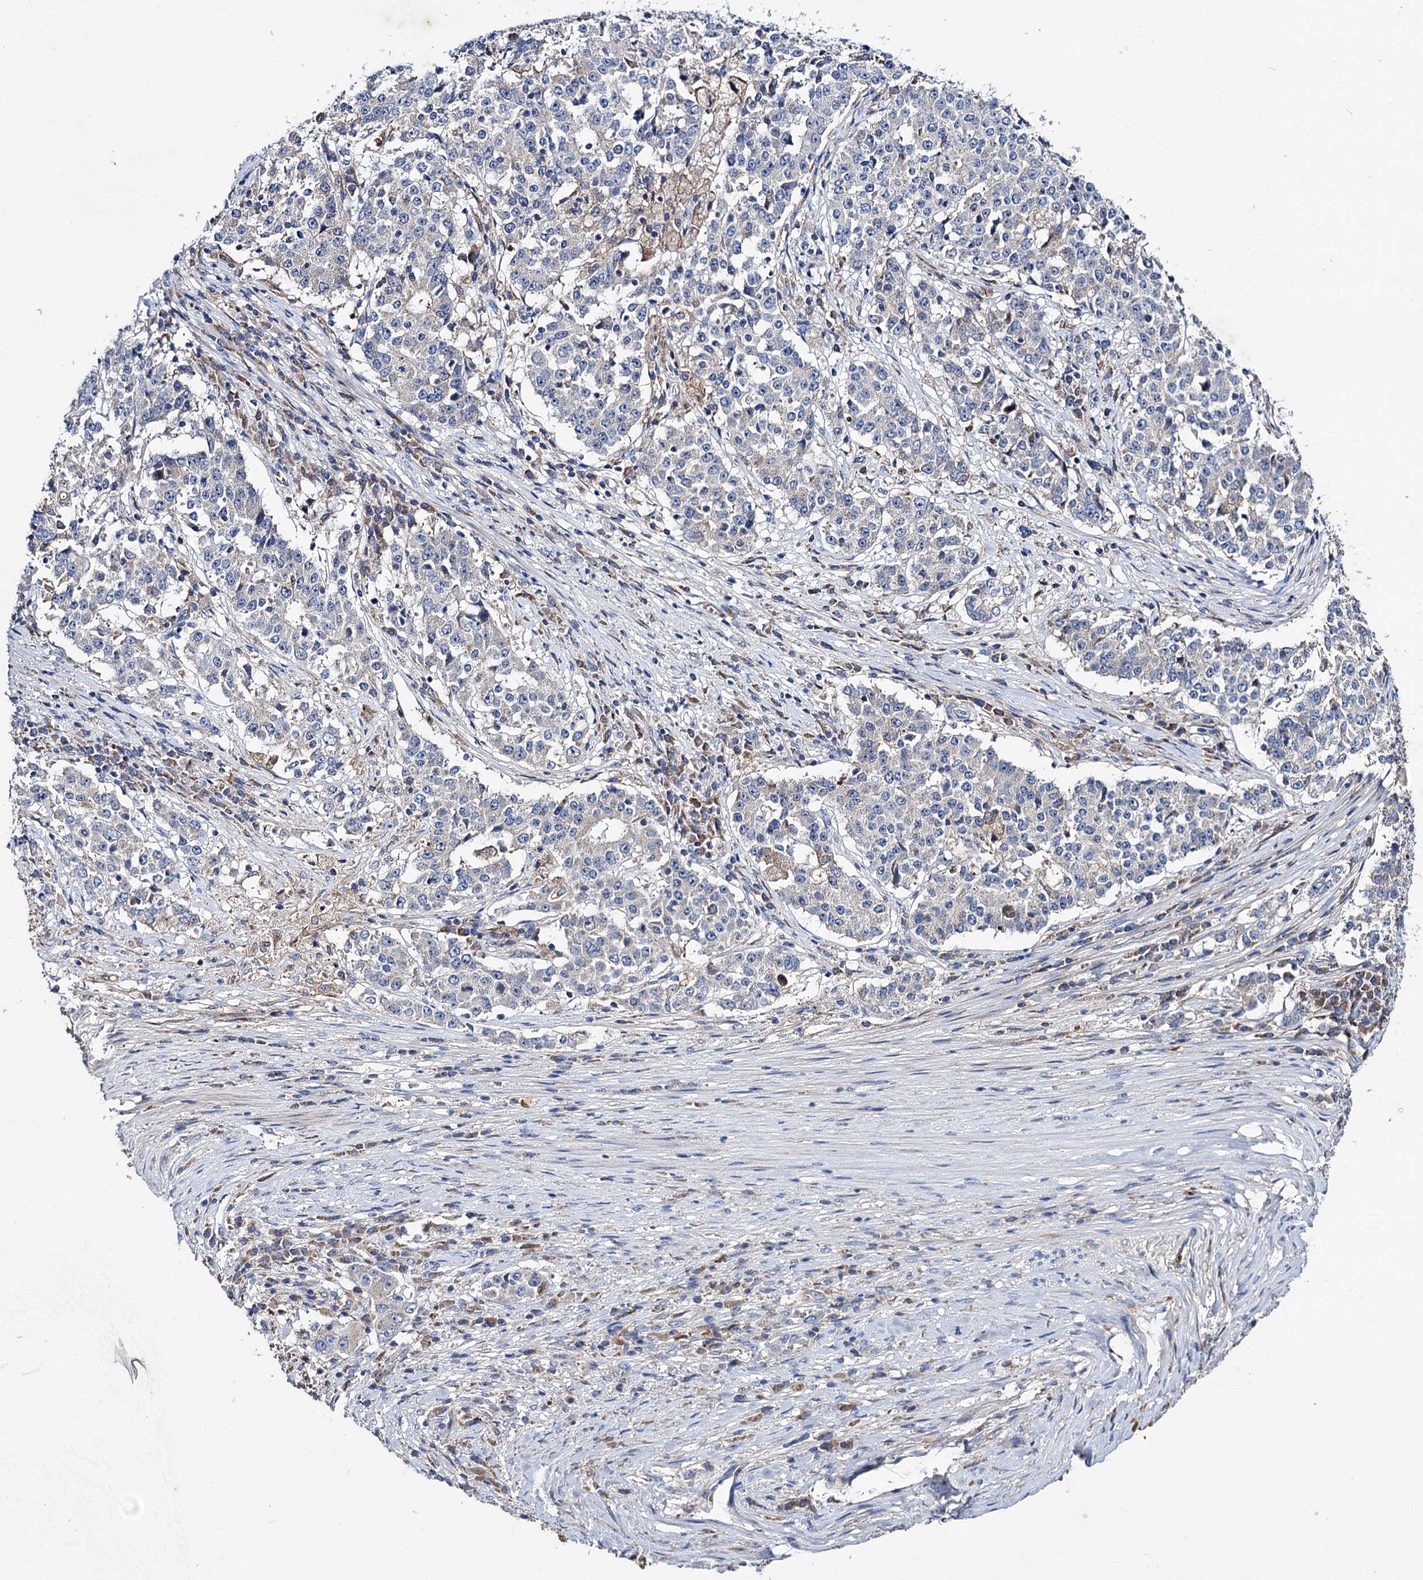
{"staining": {"intensity": "negative", "quantity": "none", "location": "none"}, "tissue": "stomach cancer", "cell_type": "Tumor cells", "image_type": "cancer", "snomed": [{"axis": "morphology", "description": "Adenocarcinoma, NOS"}, {"axis": "topography", "description": "Stomach"}], "caption": "Immunohistochemical staining of adenocarcinoma (stomach) displays no significant expression in tumor cells.", "gene": "CLPB", "patient": {"sex": "male", "age": 59}}